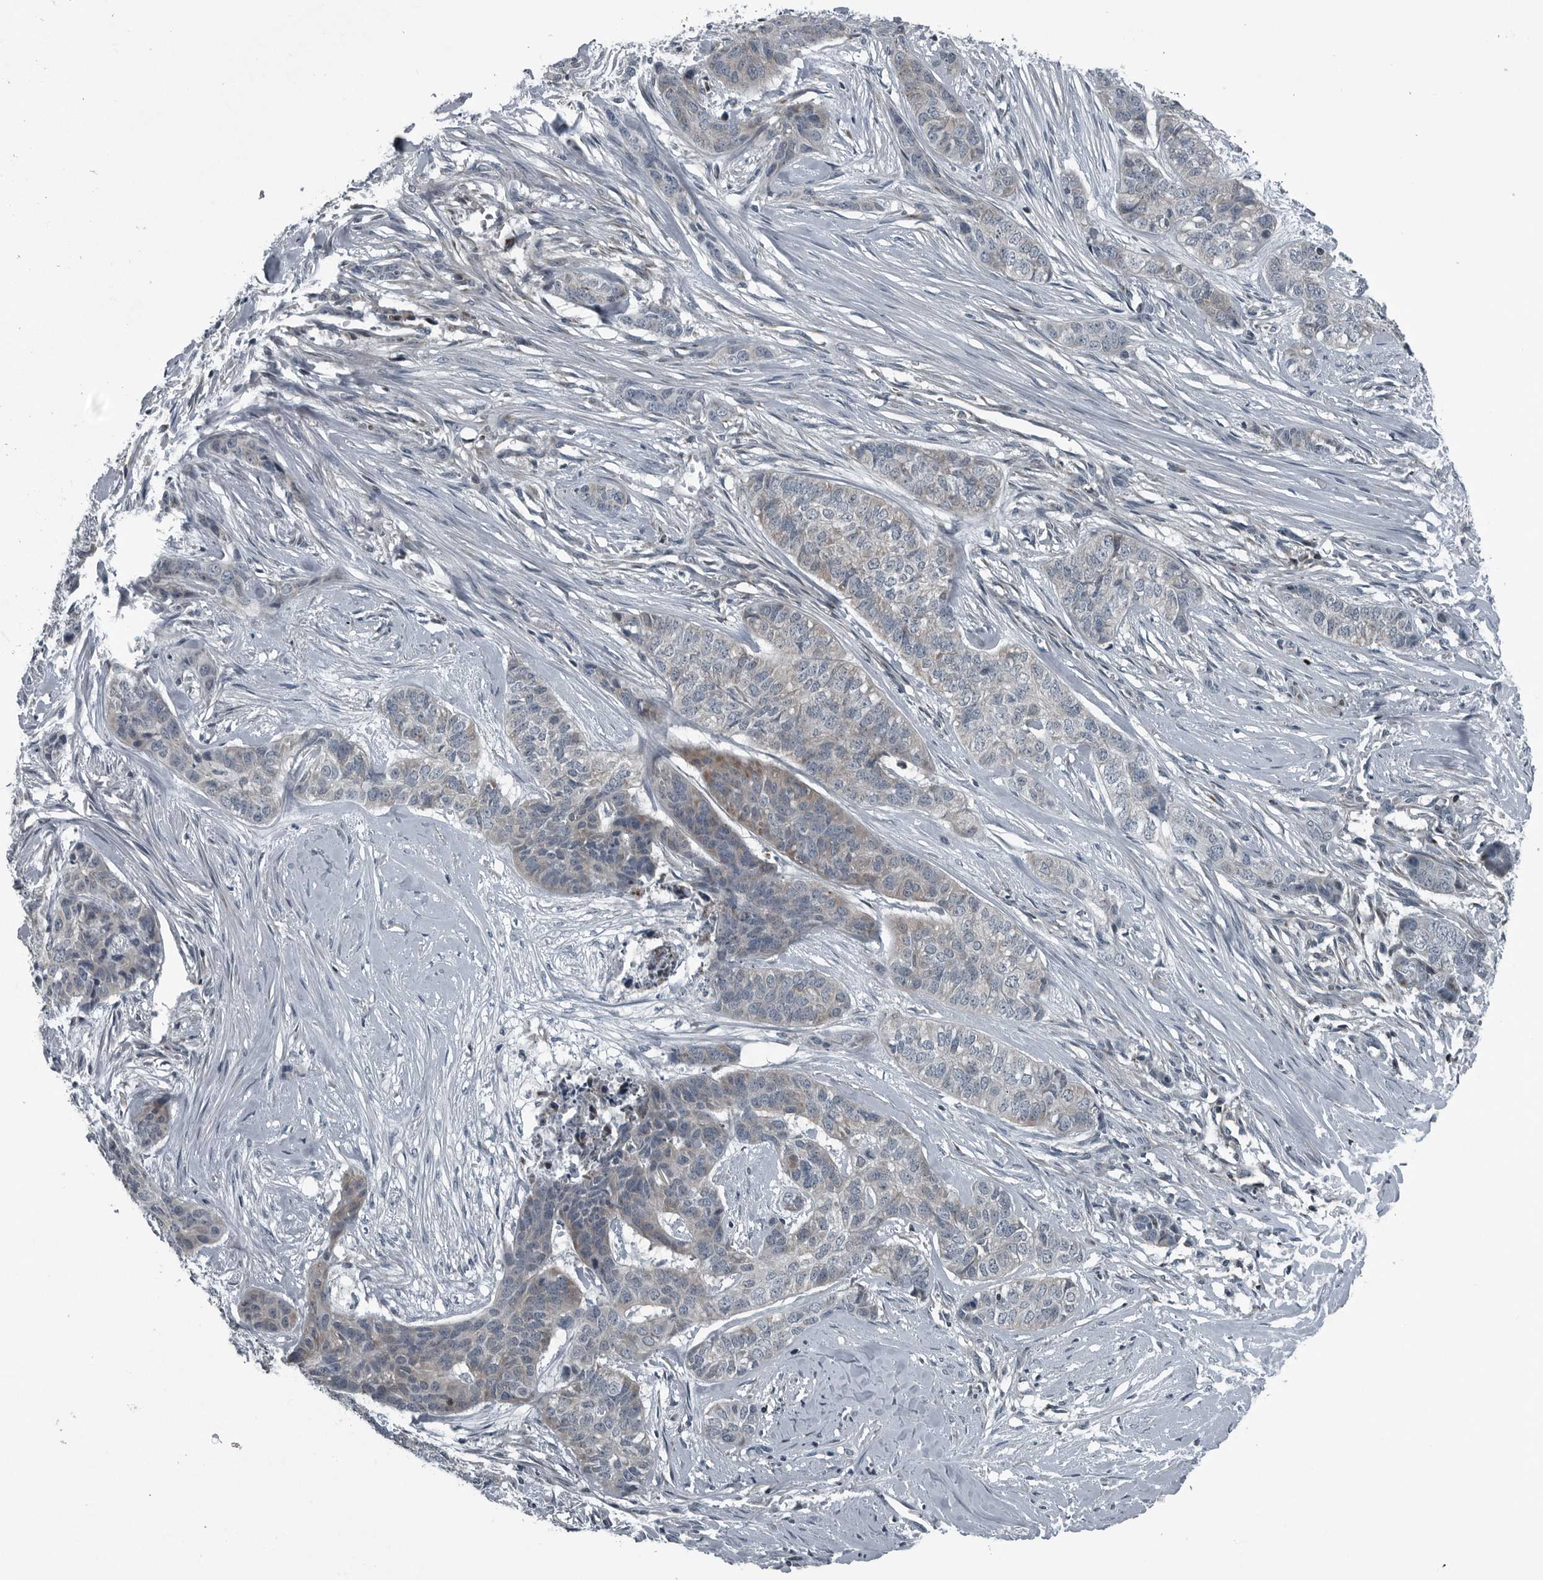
{"staining": {"intensity": "weak", "quantity": "<25%", "location": "cytoplasmic/membranous"}, "tissue": "skin cancer", "cell_type": "Tumor cells", "image_type": "cancer", "snomed": [{"axis": "morphology", "description": "Basal cell carcinoma"}, {"axis": "topography", "description": "Skin"}], "caption": "Immunohistochemical staining of basal cell carcinoma (skin) exhibits no significant expression in tumor cells.", "gene": "GAK", "patient": {"sex": "female", "age": 64}}